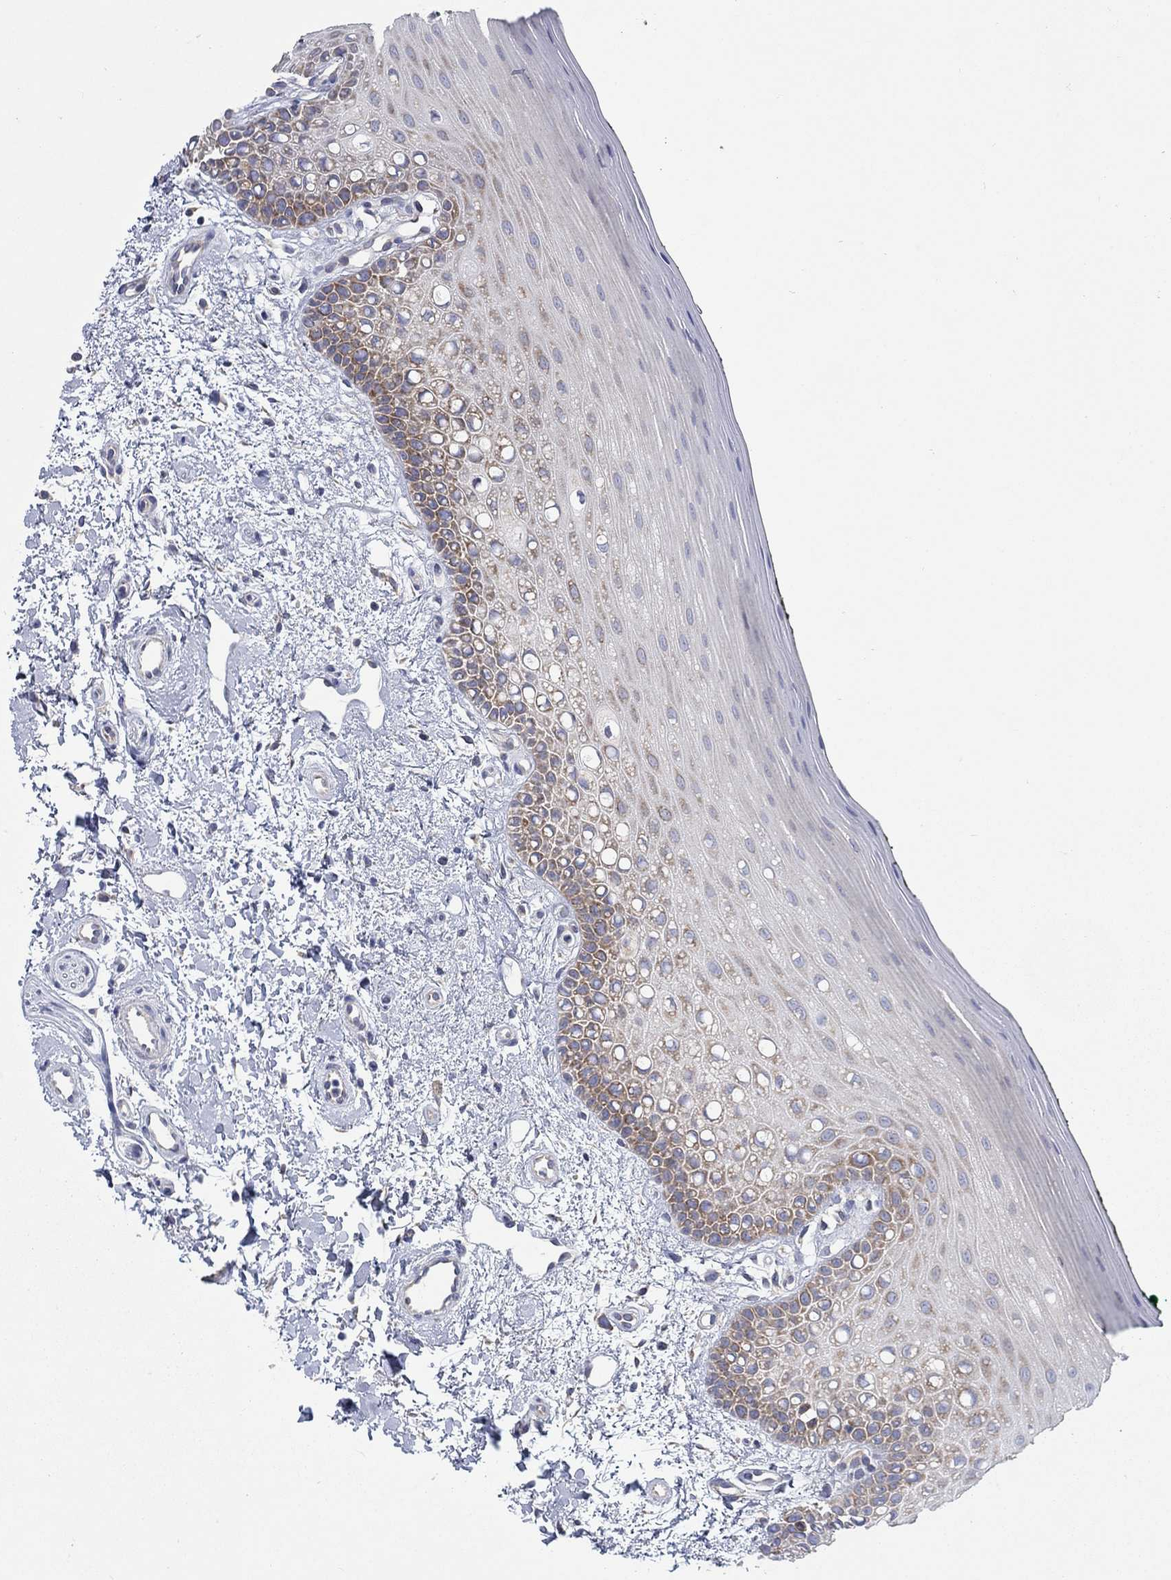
{"staining": {"intensity": "moderate", "quantity": "25%-75%", "location": "cytoplasmic/membranous"}, "tissue": "oral mucosa", "cell_type": "Squamous epithelial cells", "image_type": "normal", "snomed": [{"axis": "morphology", "description": "Normal tissue, NOS"}, {"axis": "topography", "description": "Oral tissue"}], "caption": "Protein expression analysis of normal oral mucosa demonstrates moderate cytoplasmic/membranous positivity in approximately 25%-75% of squamous epithelial cells. The protein of interest is shown in brown color, while the nuclei are stained blue.", "gene": "TMEM59", "patient": {"sex": "female", "age": 78}}